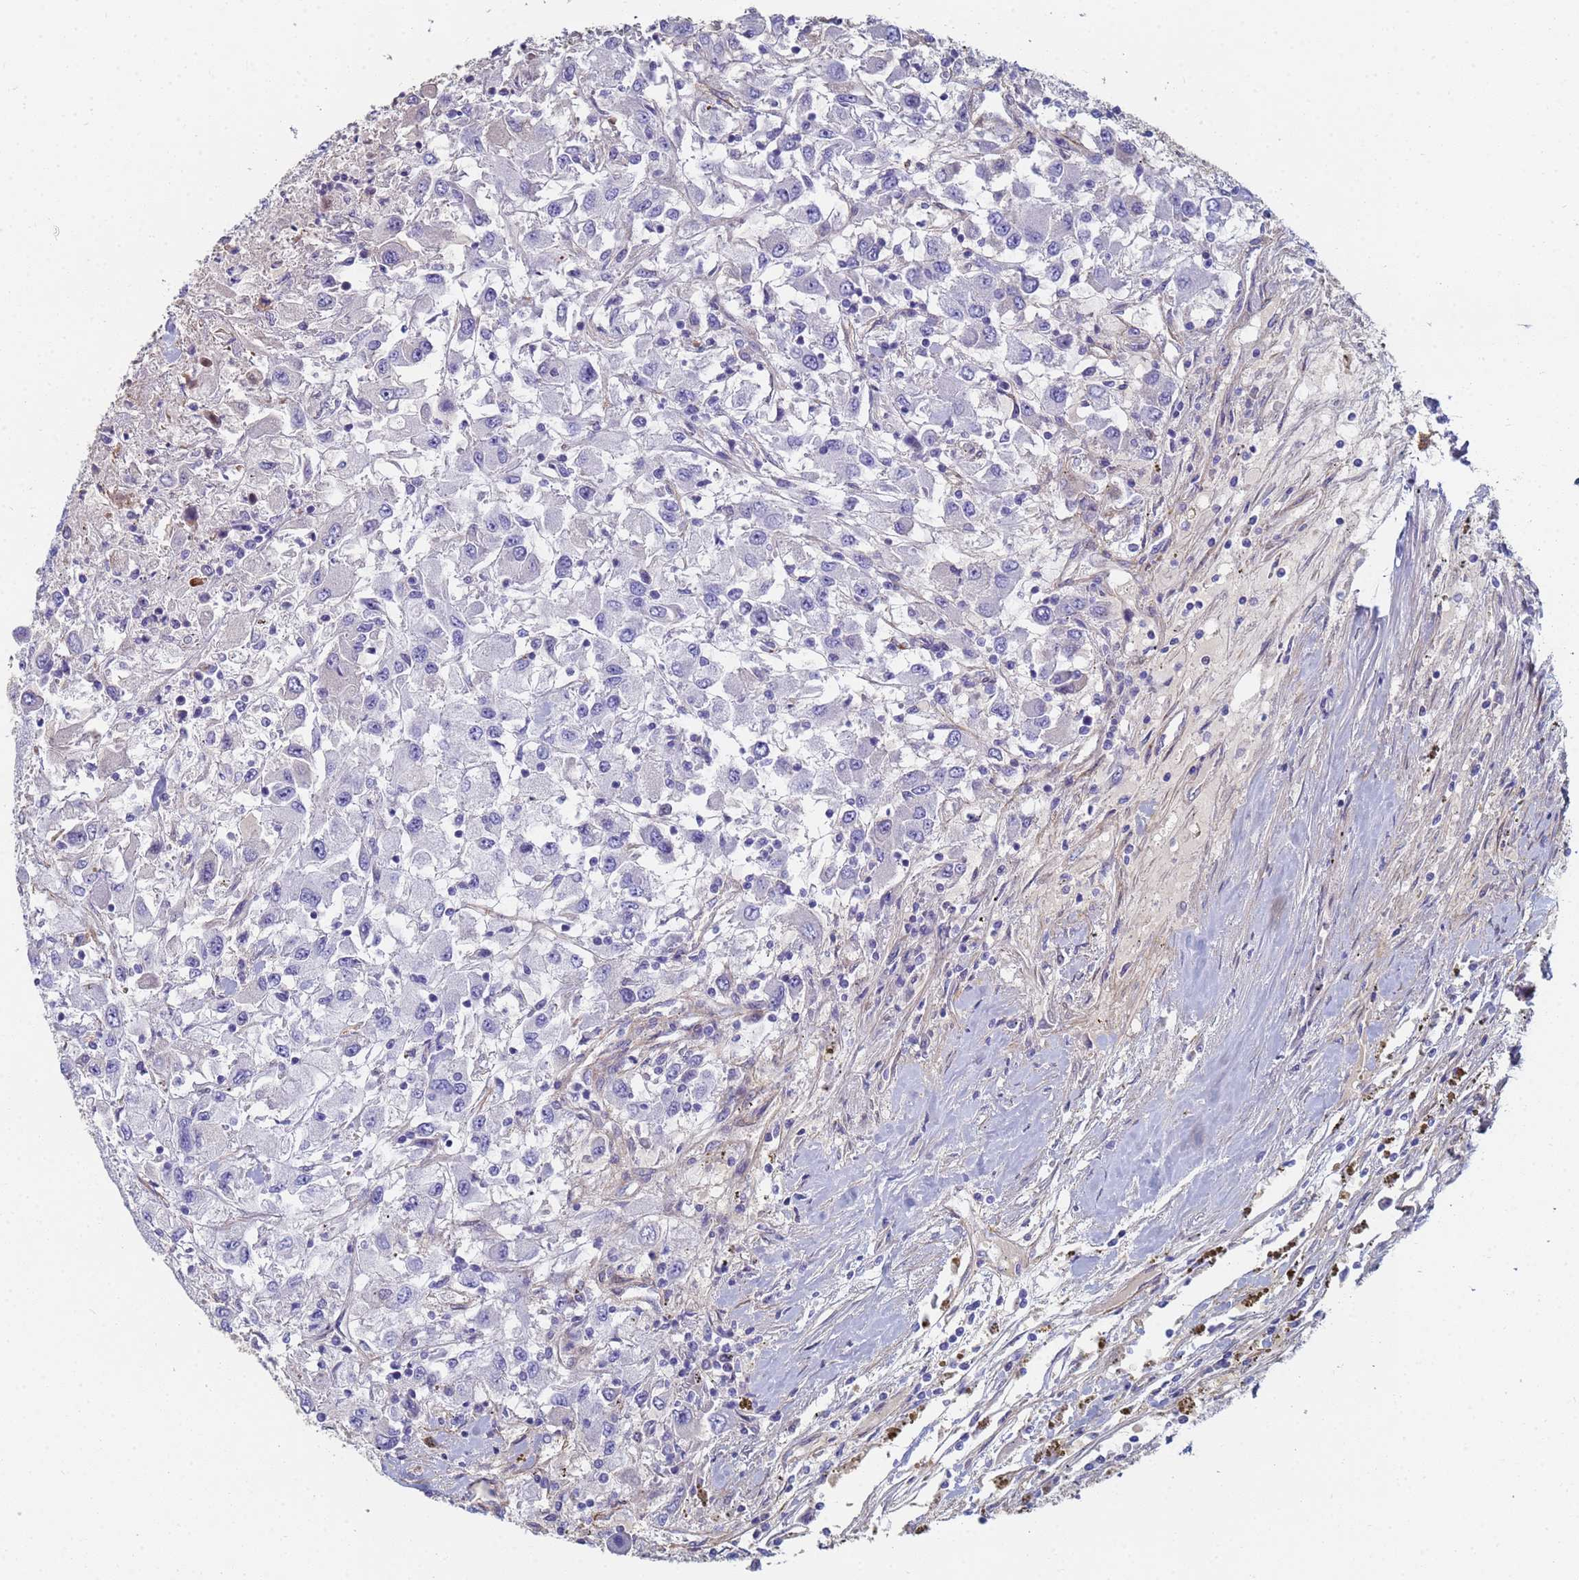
{"staining": {"intensity": "negative", "quantity": "none", "location": "none"}, "tissue": "renal cancer", "cell_type": "Tumor cells", "image_type": "cancer", "snomed": [{"axis": "morphology", "description": "Adenocarcinoma, NOS"}, {"axis": "topography", "description": "Kidney"}], "caption": "A micrograph of renal cancer (adenocarcinoma) stained for a protein displays no brown staining in tumor cells.", "gene": "ABCA8", "patient": {"sex": "female", "age": 67}}